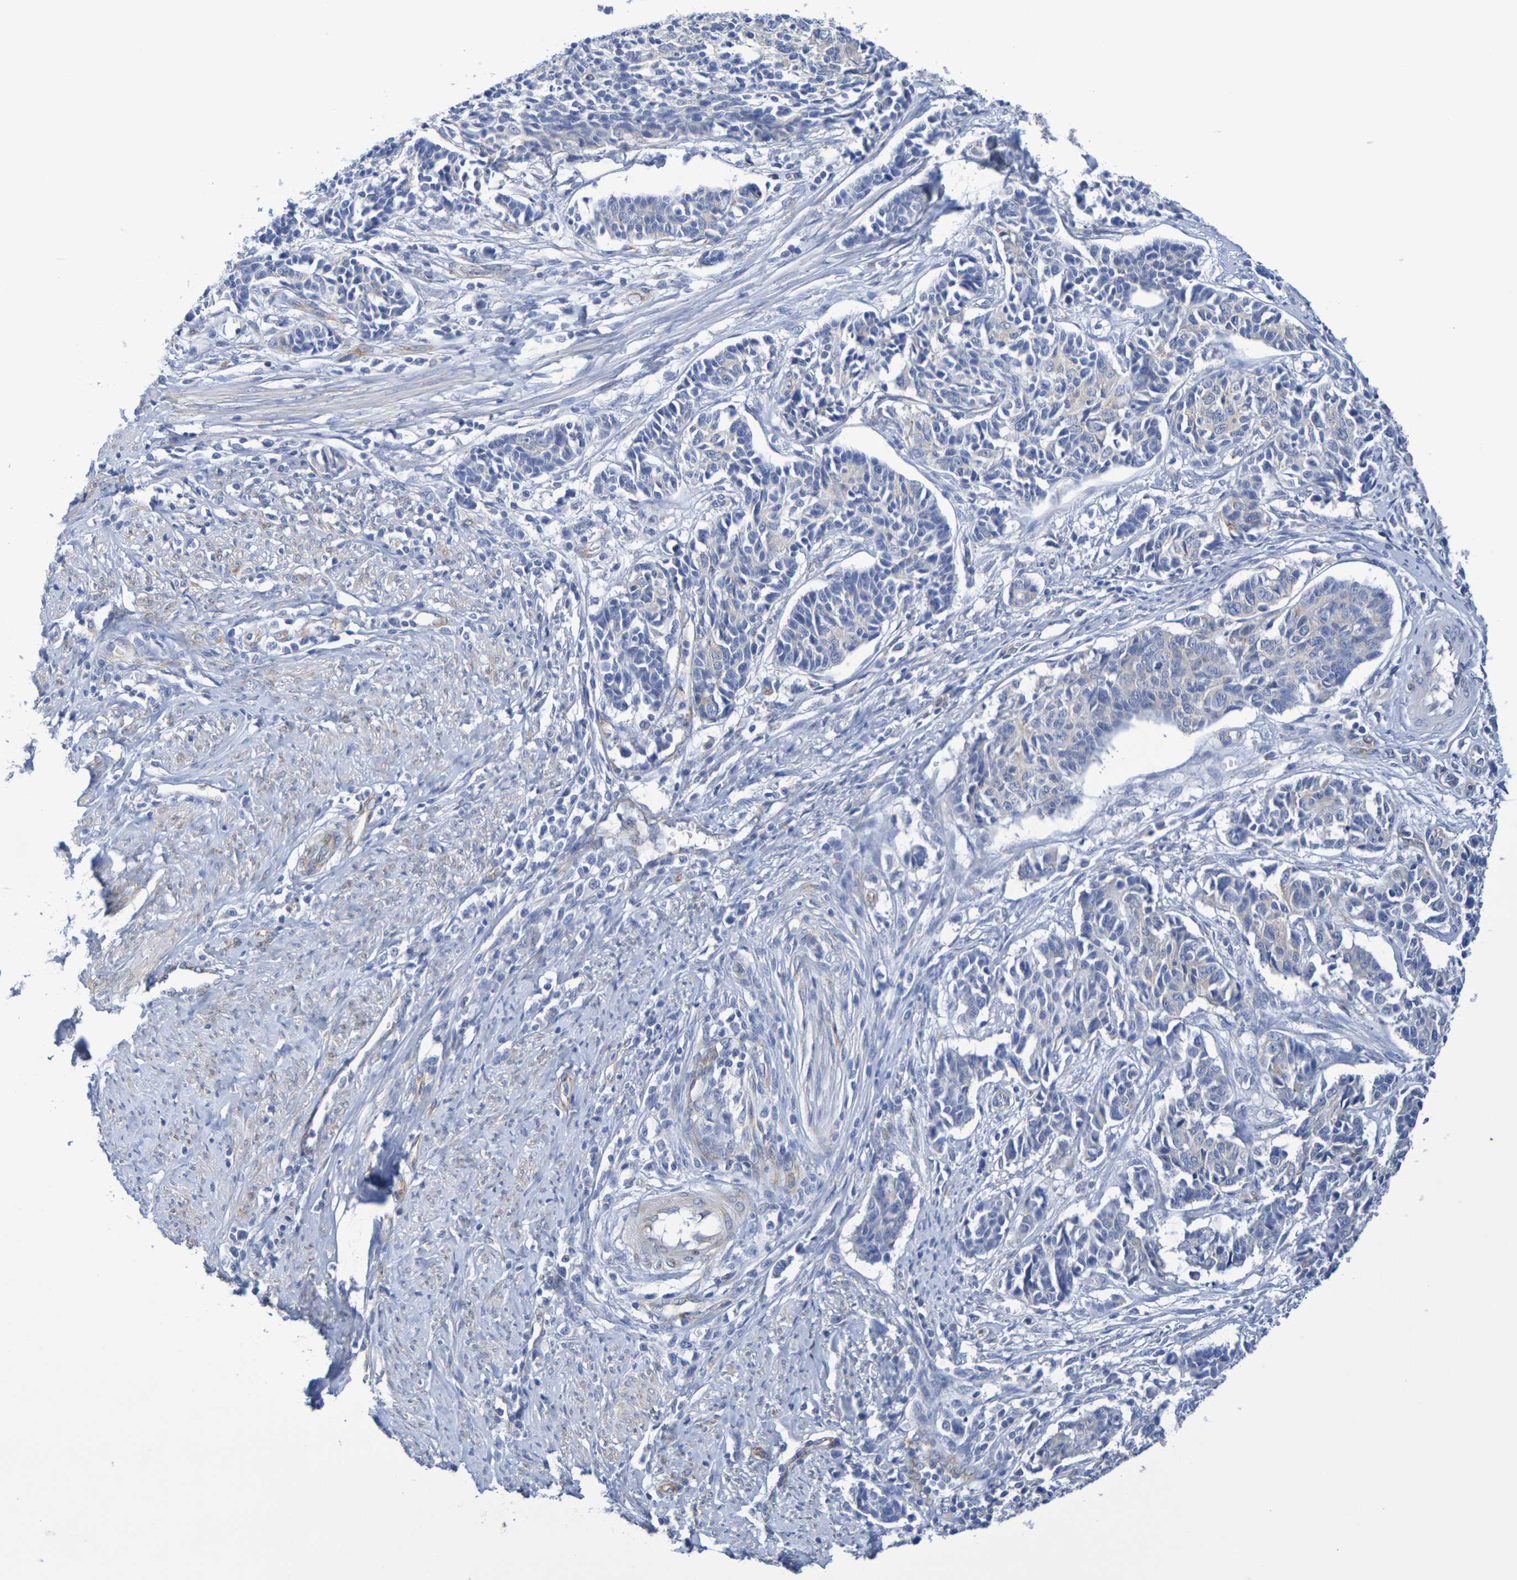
{"staining": {"intensity": "negative", "quantity": "none", "location": "none"}, "tissue": "cervical cancer", "cell_type": "Tumor cells", "image_type": "cancer", "snomed": [{"axis": "morphology", "description": "Normal tissue, NOS"}, {"axis": "morphology", "description": "Squamous cell carcinoma, NOS"}, {"axis": "topography", "description": "Cervix"}], "caption": "This is an IHC histopathology image of cervical cancer. There is no expression in tumor cells.", "gene": "TMCC3", "patient": {"sex": "female", "age": 35}}